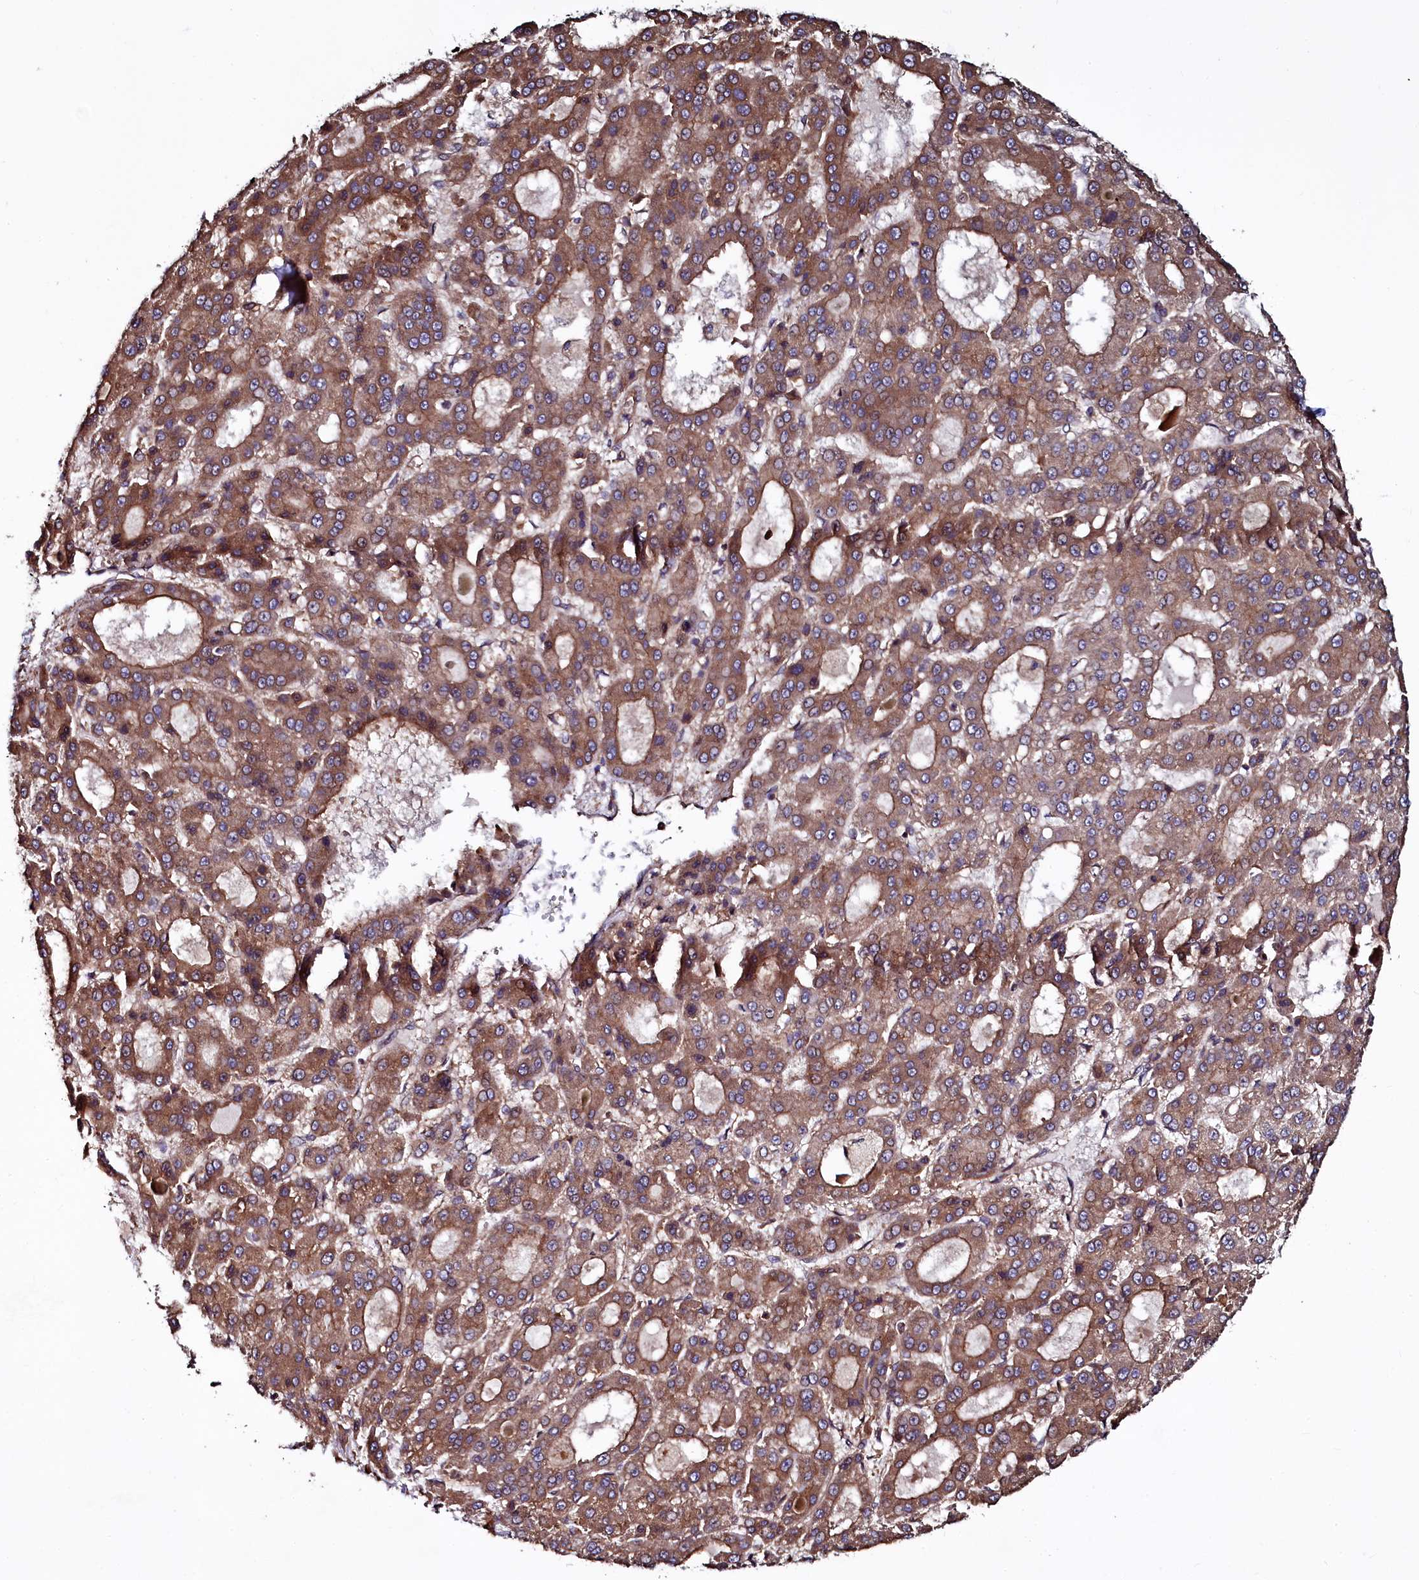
{"staining": {"intensity": "moderate", "quantity": ">75%", "location": "cytoplasmic/membranous"}, "tissue": "liver cancer", "cell_type": "Tumor cells", "image_type": "cancer", "snomed": [{"axis": "morphology", "description": "Carcinoma, Hepatocellular, NOS"}, {"axis": "topography", "description": "Liver"}], "caption": "Moderate cytoplasmic/membranous staining is present in about >75% of tumor cells in liver cancer. The staining was performed using DAB to visualize the protein expression in brown, while the nuclei were stained in blue with hematoxylin (Magnification: 20x).", "gene": "USPL1", "patient": {"sex": "male", "age": 70}}